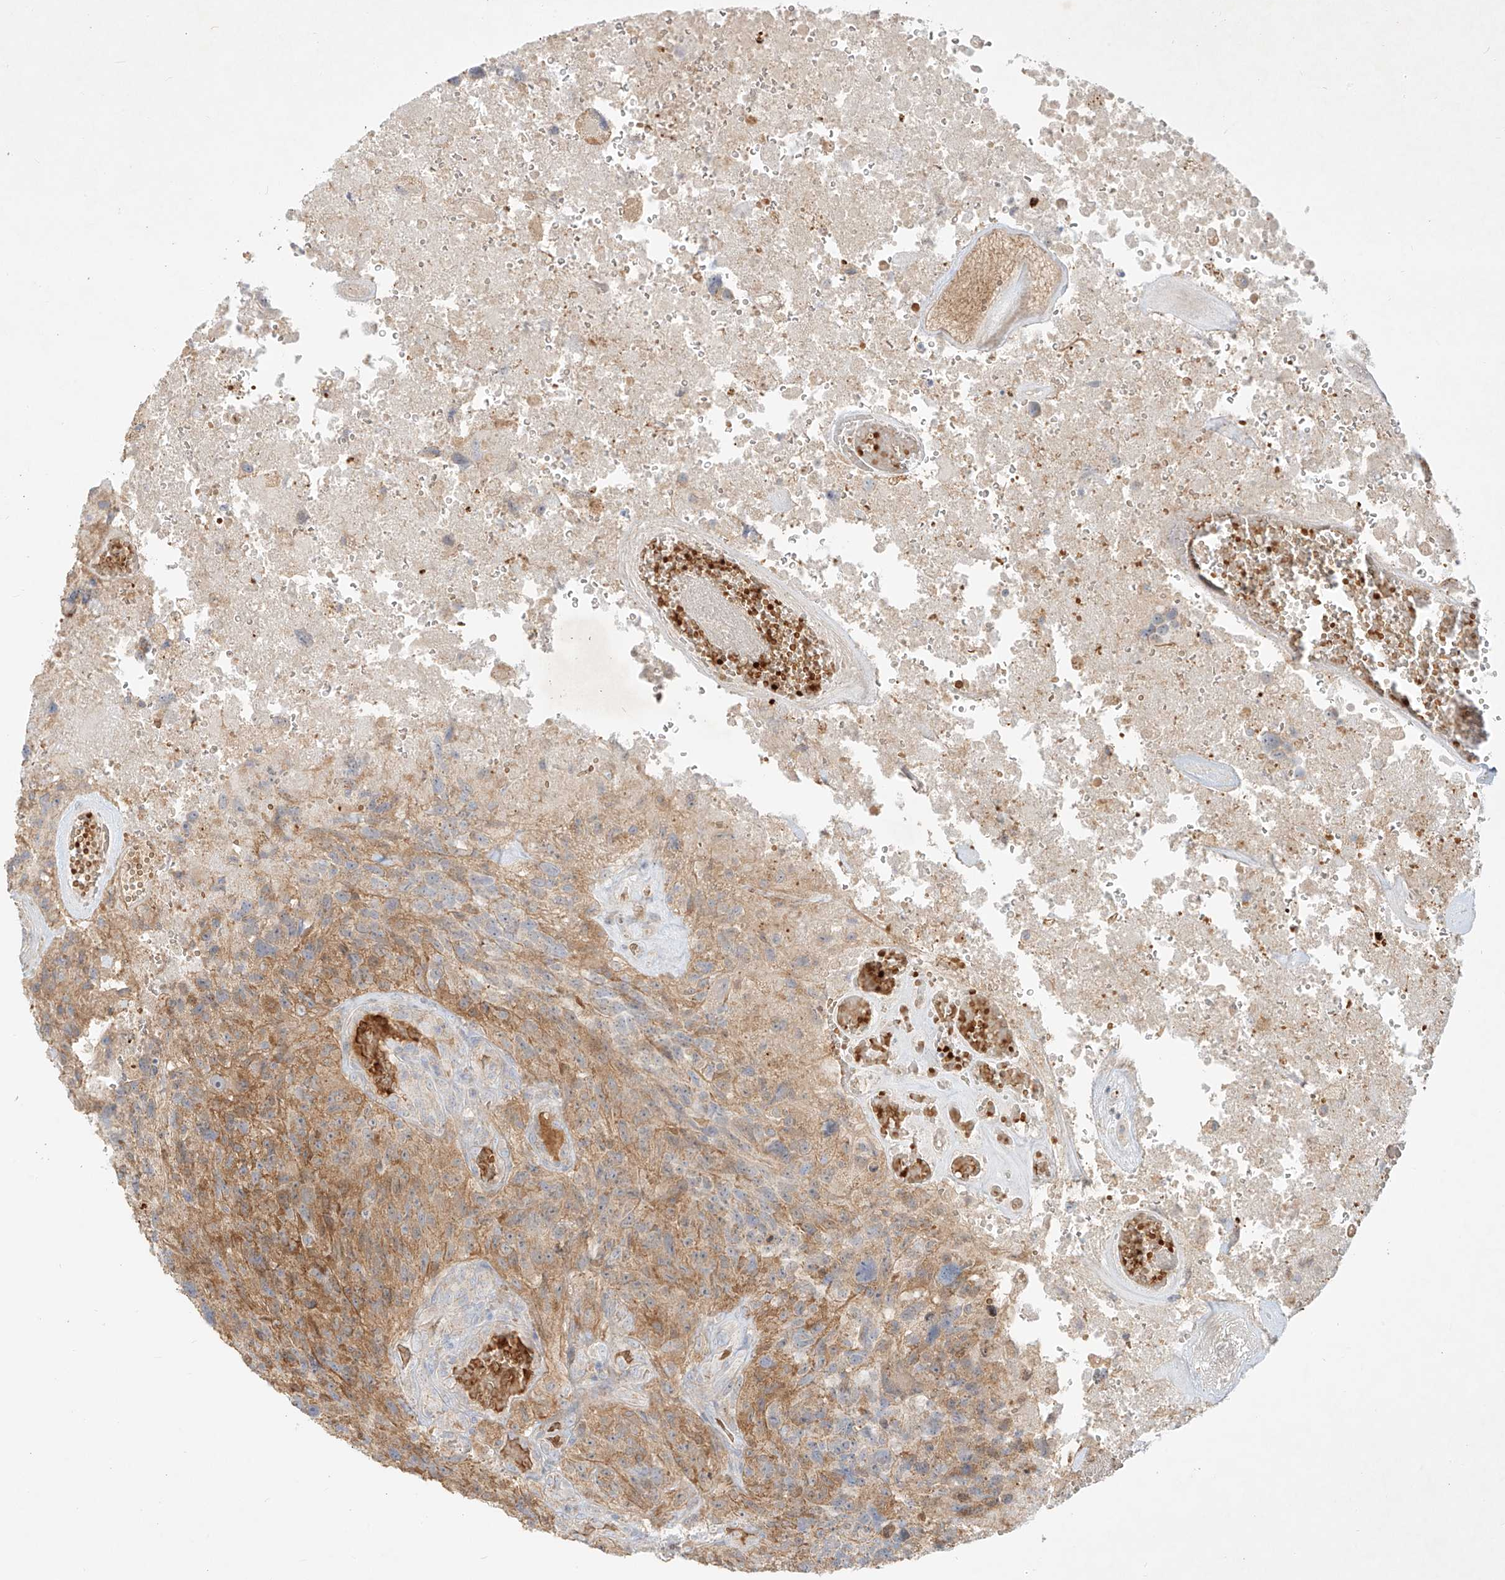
{"staining": {"intensity": "weak", "quantity": ">75%", "location": "cytoplasmic/membranous"}, "tissue": "glioma", "cell_type": "Tumor cells", "image_type": "cancer", "snomed": [{"axis": "morphology", "description": "Glioma, malignant, High grade"}, {"axis": "topography", "description": "Brain"}], "caption": "Brown immunohistochemical staining in human glioma exhibits weak cytoplasmic/membranous expression in approximately >75% of tumor cells.", "gene": "KPNA7", "patient": {"sex": "male", "age": 69}}